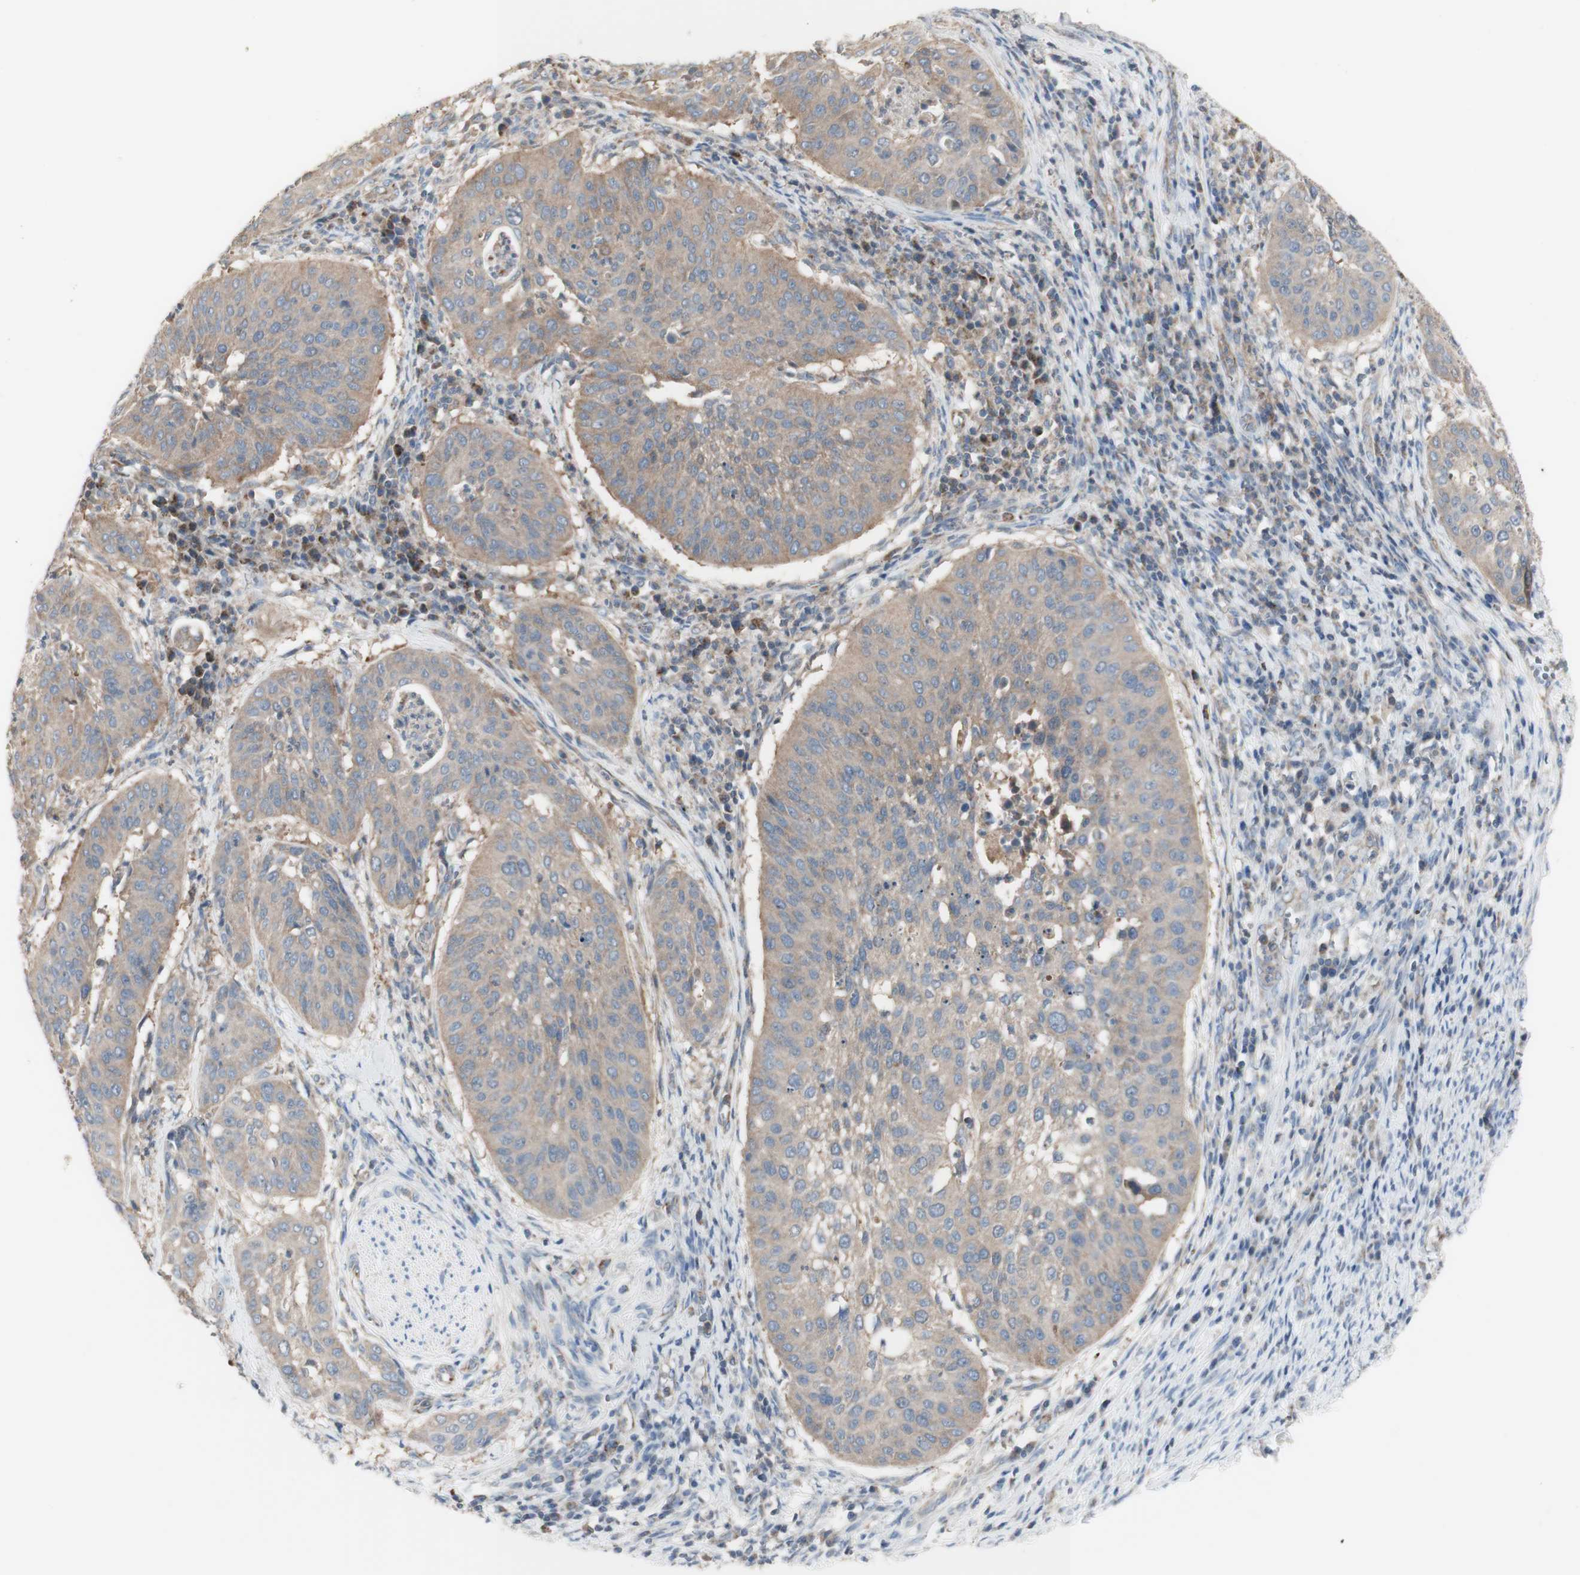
{"staining": {"intensity": "weak", "quantity": ">75%", "location": "cytoplasmic/membranous"}, "tissue": "cervical cancer", "cell_type": "Tumor cells", "image_type": "cancer", "snomed": [{"axis": "morphology", "description": "Normal tissue, NOS"}, {"axis": "morphology", "description": "Squamous cell carcinoma, NOS"}, {"axis": "topography", "description": "Cervix"}], "caption": "Immunohistochemistry photomicrograph of human cervical squamous cell carcinoma stained for a protein (brown), which shows low levels of weak cytoplasmic/membranous positivity in about >75% of tumor cells.", "gene": "C3orf52", "patient": {"sex": "female", "age": 39}}